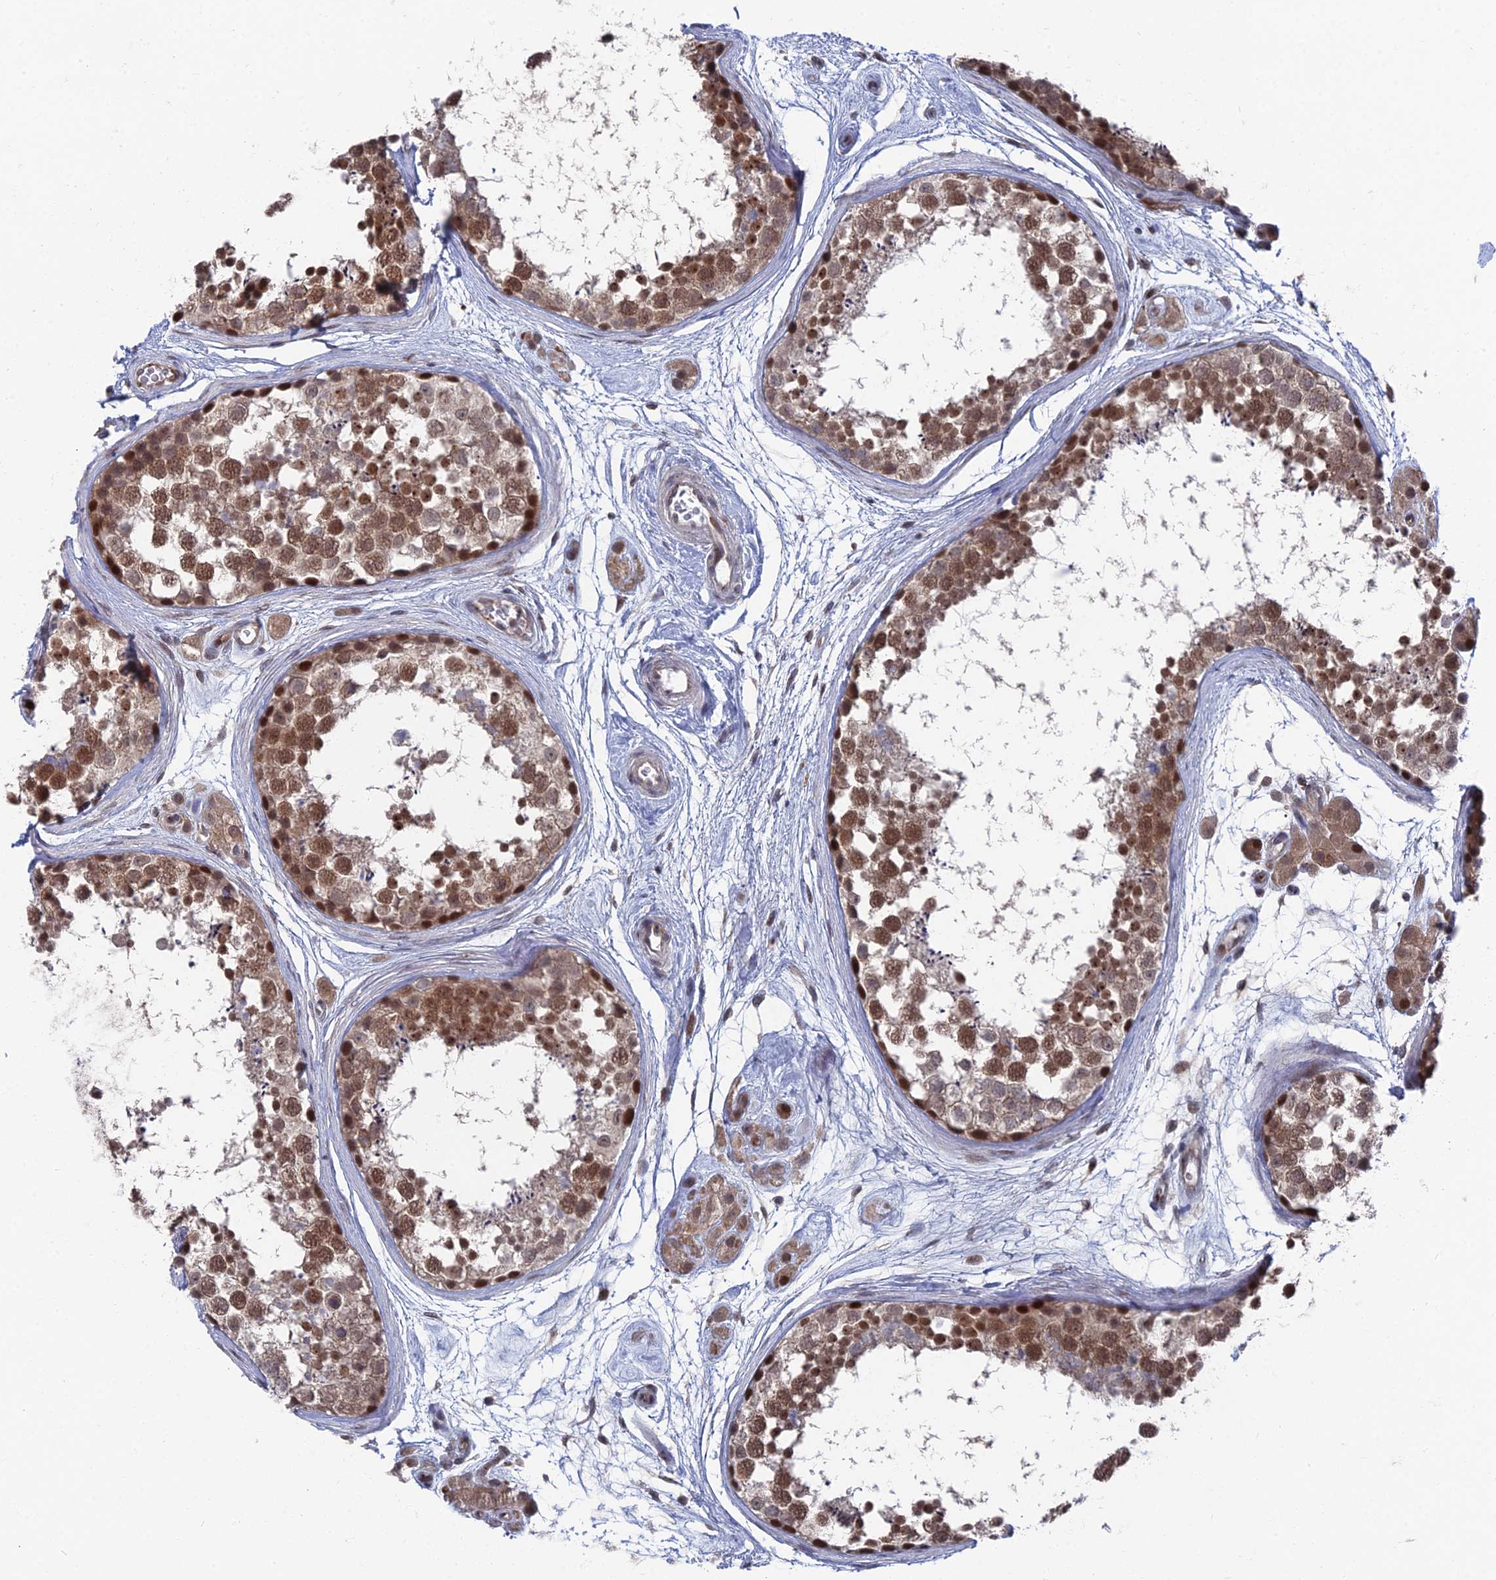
{"staining": {"intensity": "moderate", "quantity": ">75%", "location": "nuclear"}, "tissue": "testis", "cell_type": "Cells in seminiferous ducts", "image_type": "normal", "snomed": [{"axis": "morphology", "description": "Normal tissue, NOS"}, {"axis": "topography", "description": "Testis"}], "caption": "A brown stain shows moderate nuclear positivity of a protein in cells in seminiferous ducts of unremarkable human testis.", "gene": "FHIP2A", "patient": {"sex": "male", "age": 56}}